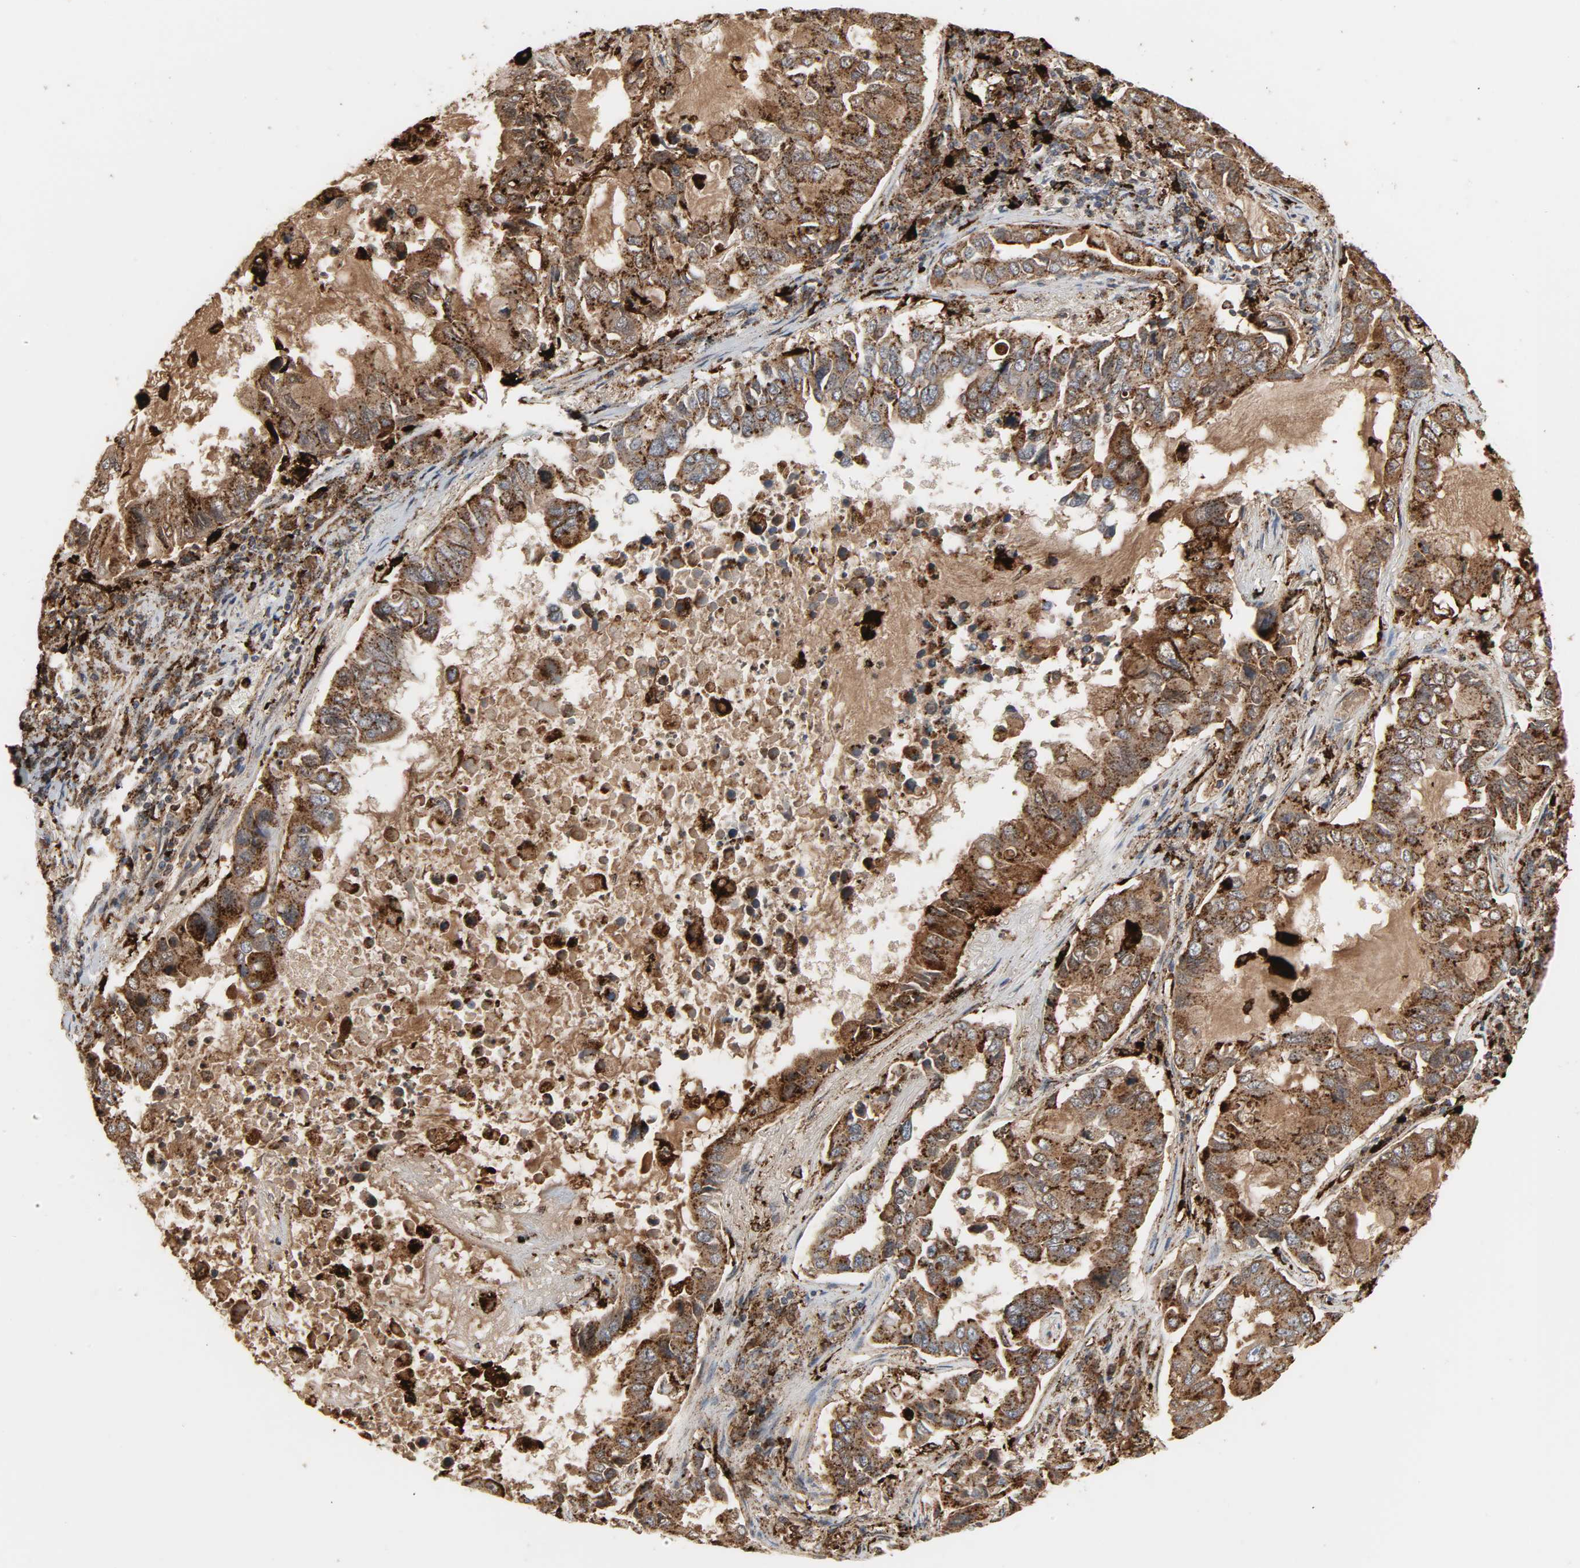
{"staining": {"intensity": "strong", "quantity": ">75%", "location": "cytoplasmic/membranous"}, "tissue": "lung cancer", "cell_type": "Tumor cells", "image_type": "cancer", "snomed": [{"axis": "morphology", "description": "Adenocarcinoma, NOS"}, {"axis": "topography", "description": "Lung"}], "caption": "DAB immunohistochemical staining of human lung adenocarcinoma exhibits strong cytoplasmic/membranous protein staining in approximately >75% of tumor cells.", "gene": "PSAP", "patient": {"sex": "male", "age": 64}}